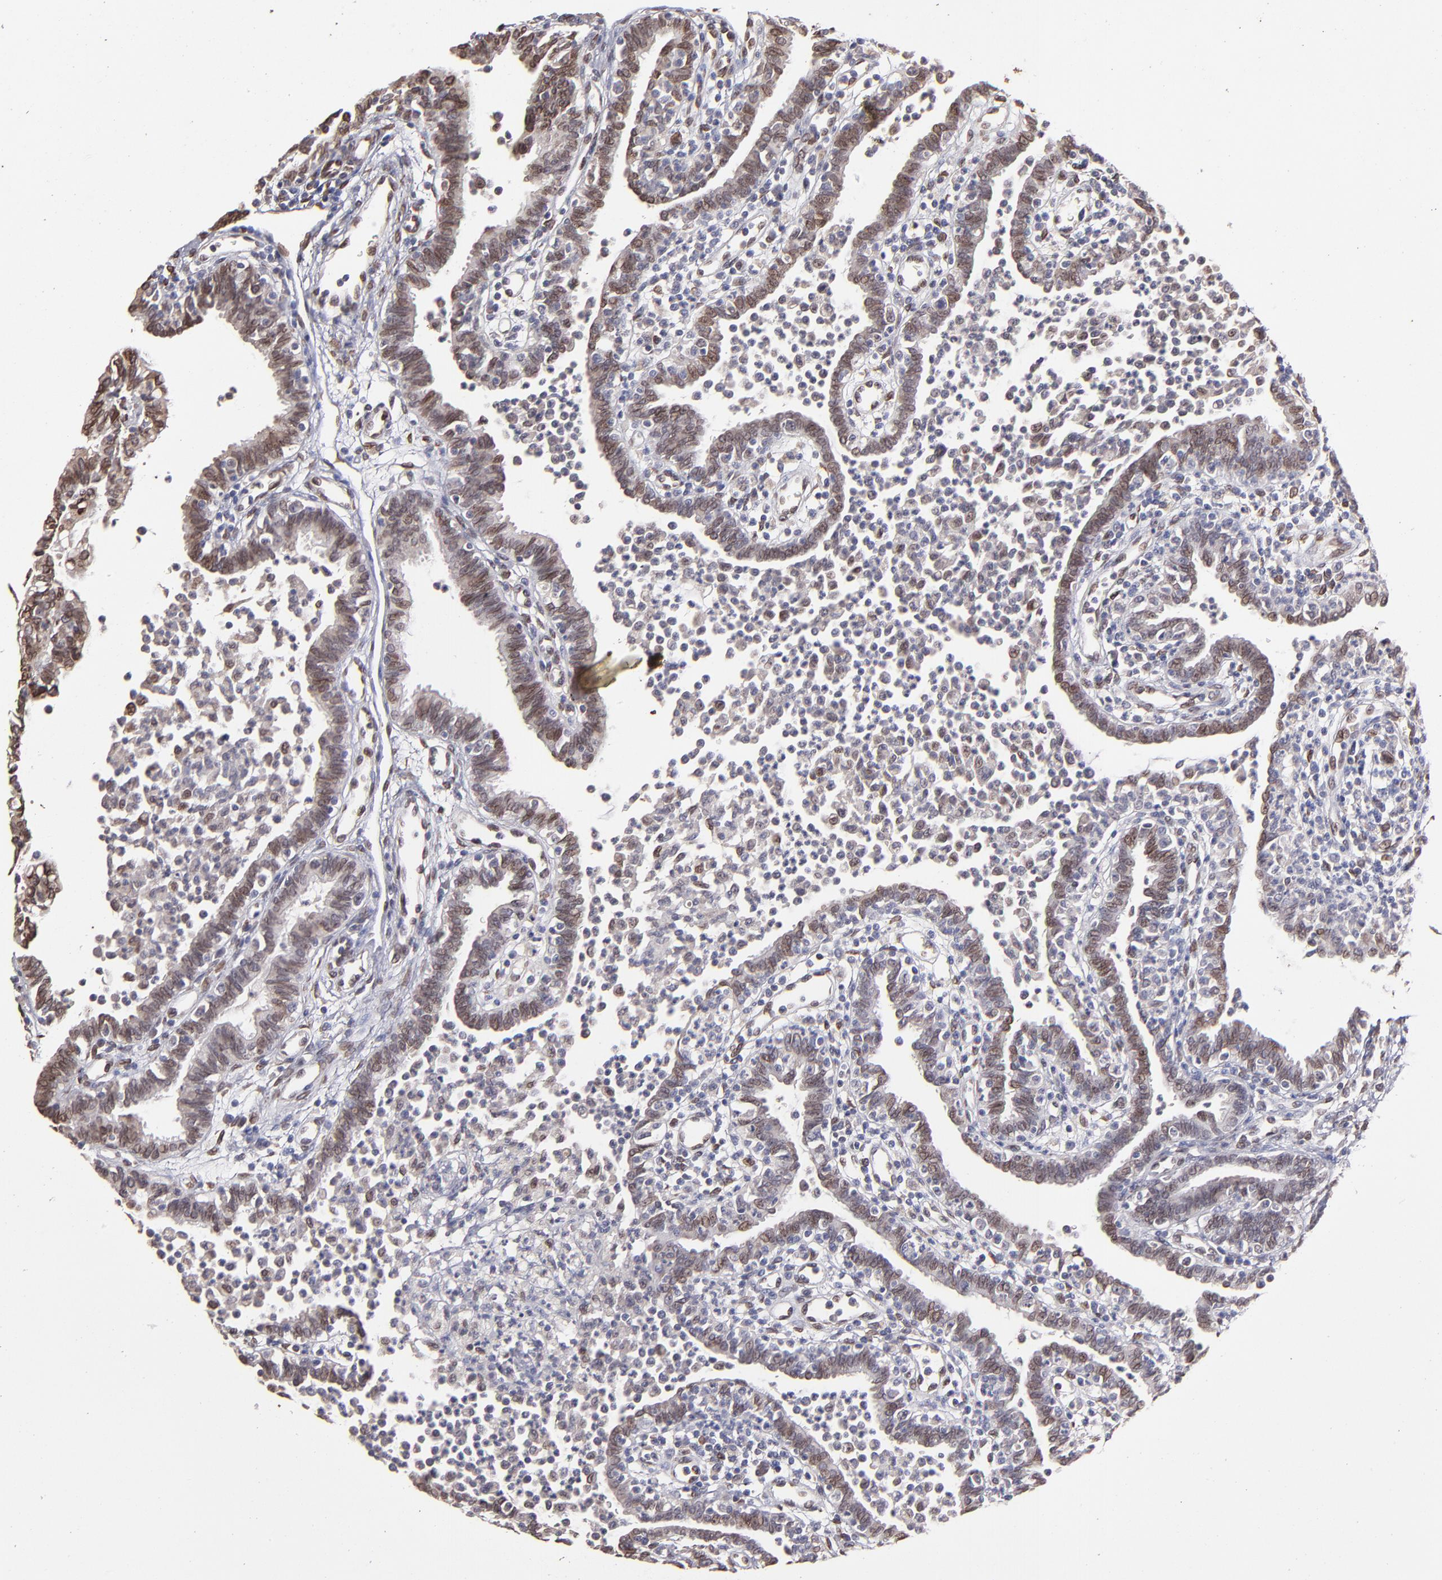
{"staining": {"intensity": "moderate", "quantity": ">75%", "location": "cytoplasmic/membranous,nuclear"}, "tissue": "fallopian tube", "cell_type": "Glandular cells", "image_type": "normal", "snomed": [{"axis": "morphology", "description": "Normal tissue, NOS"}, {"axis": "topography", "description": "Fallopian tube"}], "caption": "IHC of normal human fallopian tube demonstrates medium levels of moderate cytoplasmic/membranous,nuclear staining in about >75% of glandular cells. The protein is stained brown, and the nuclei are stained in blue (DAB IHC with brightfield microscopy, high magnification).", "gene": "PUM3", "patient": {"sex": "female", "age": 36}}